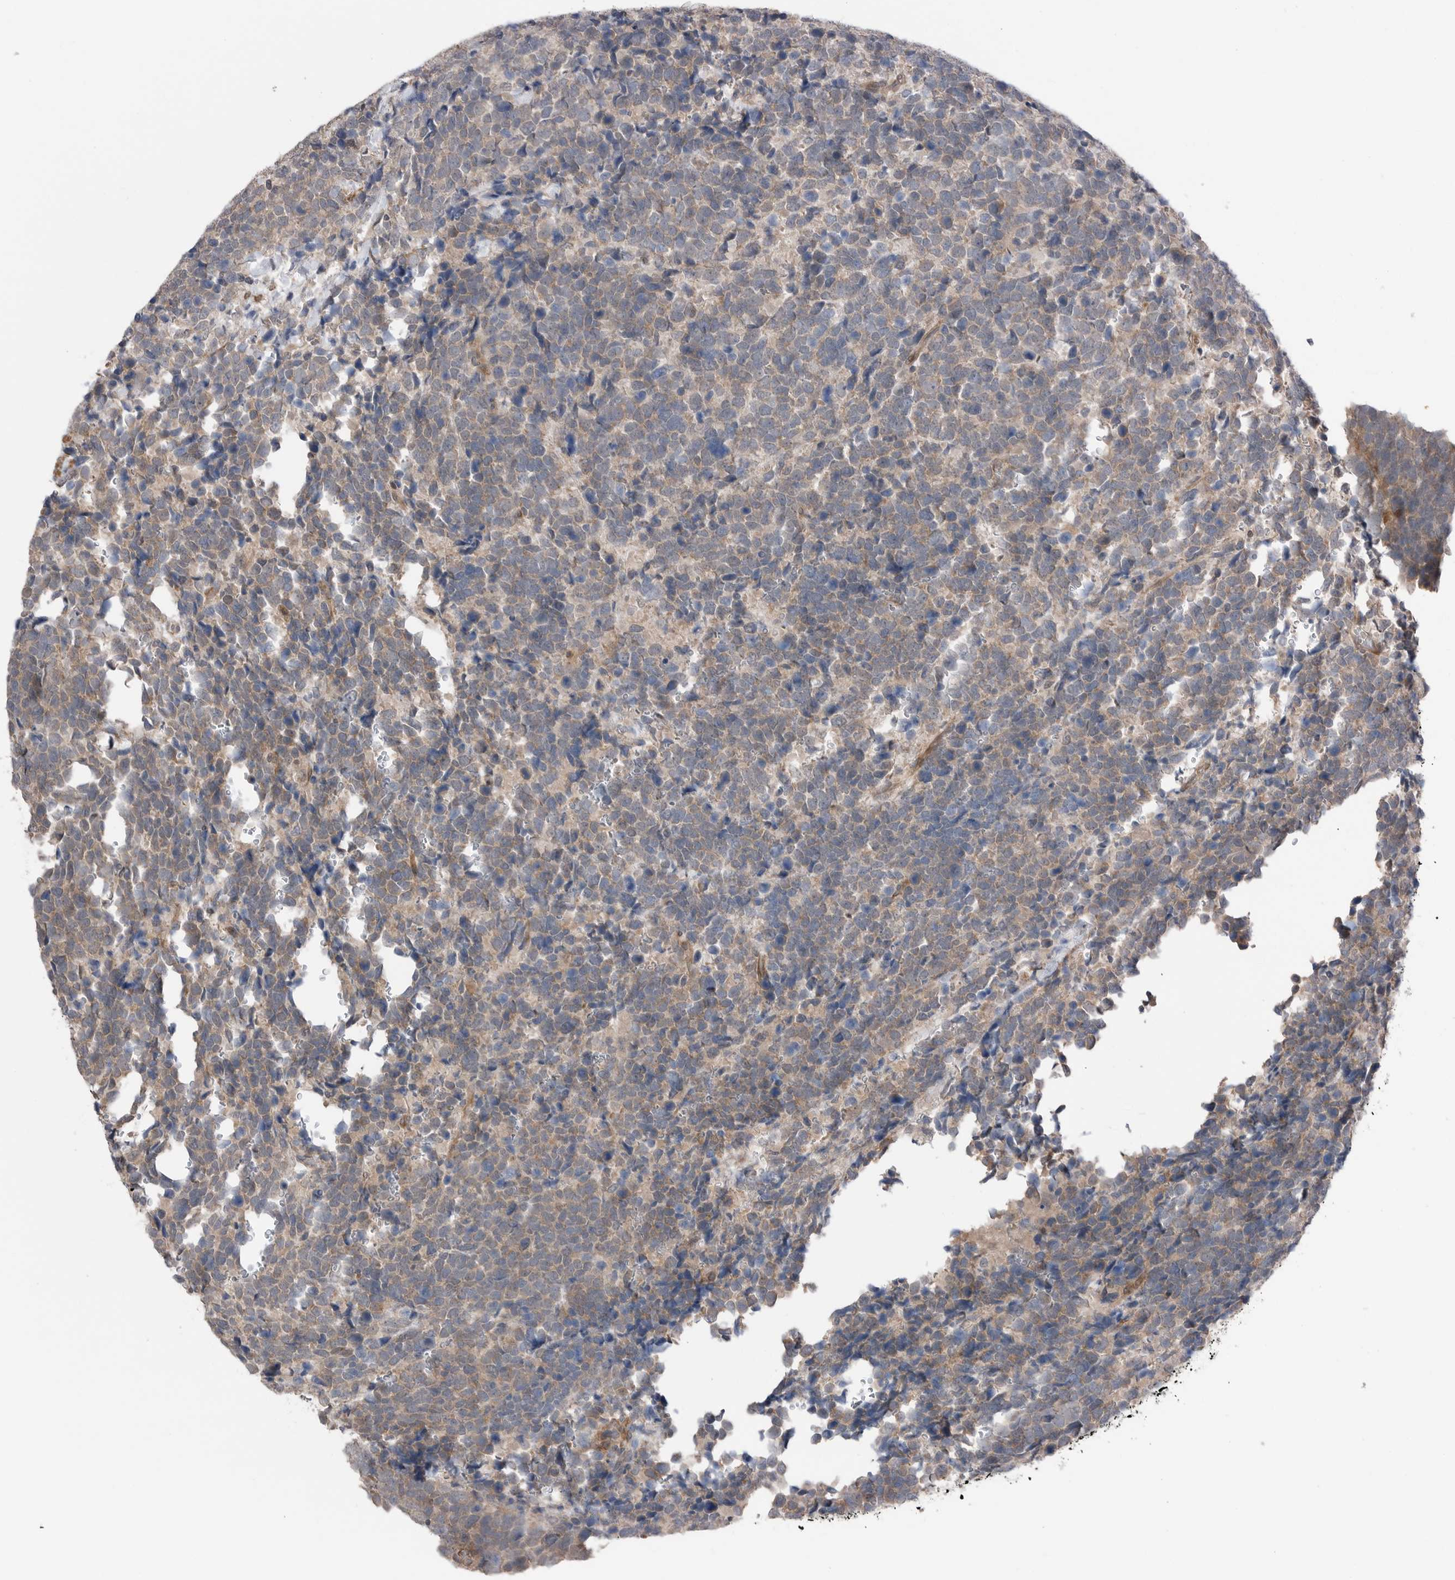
{"staining": {"intensity": "weak", "quantity": ">75%", "location": "cytoplasmic/membranous"}, "tissue": "urothelial cancer", "cell_type": "Tumor cells", "image_type": "cancer", "snomed": [{"axis": "morphology", "description": "Urothelial carcinoma, High grade"}, {"axis": "topography", "description": "Urinary bladder"}], "caption": "Urothelial carcinoma (high-grade) stained for a protein shows weak cytoplasmic/membranous positivity in tumor cells. Nuclei are stained in blue.", "gene": "PEAK1", "patient": {"sex": "female", "age": 82}}